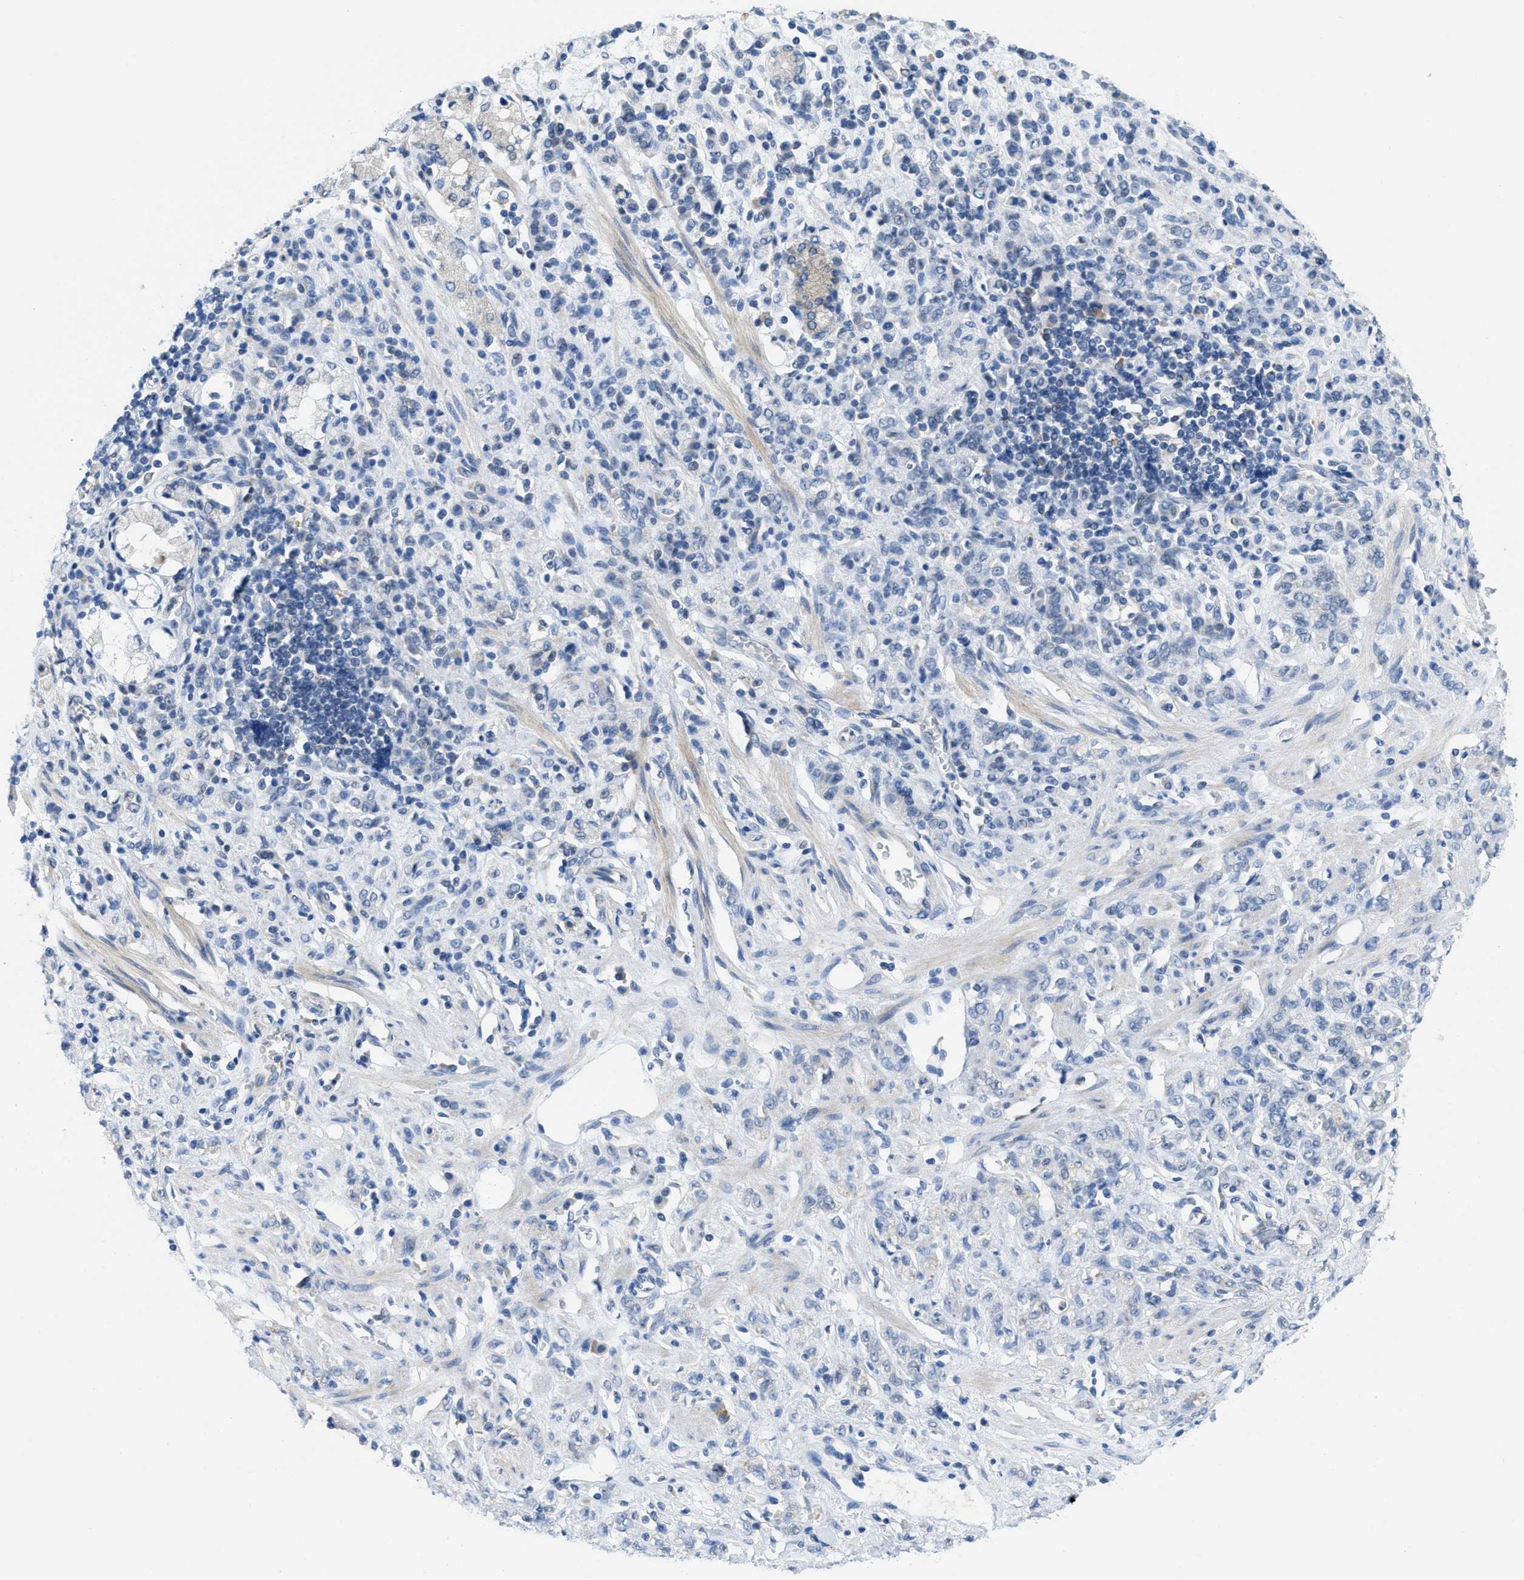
{"staining": {"intensity": "negative", "quantity": "none", "location": "none"}, "tissue": "stomach cancer", "cell_type": "Tumor cells", "image_type": "cancer", "snomed": [{"axis": "morphology", "description": "Normal tissue, NOS"}, {"axis": "morphology", "description": "Adenocarcinoma, NOS"}, {"axis": "topography", "description": "Stomach"}], "caption": "Immunohistochemistry (IHC) of human stomach cancer demonstrates no expression in tumor cells. The staining is performed using DAB (3,3'-diaminobenzidine) brown chromogen with nuclei counter-stained in using hematoxylin.", "gene": "PTDSS1", "patient": {"sex": "male", "age": 82}}